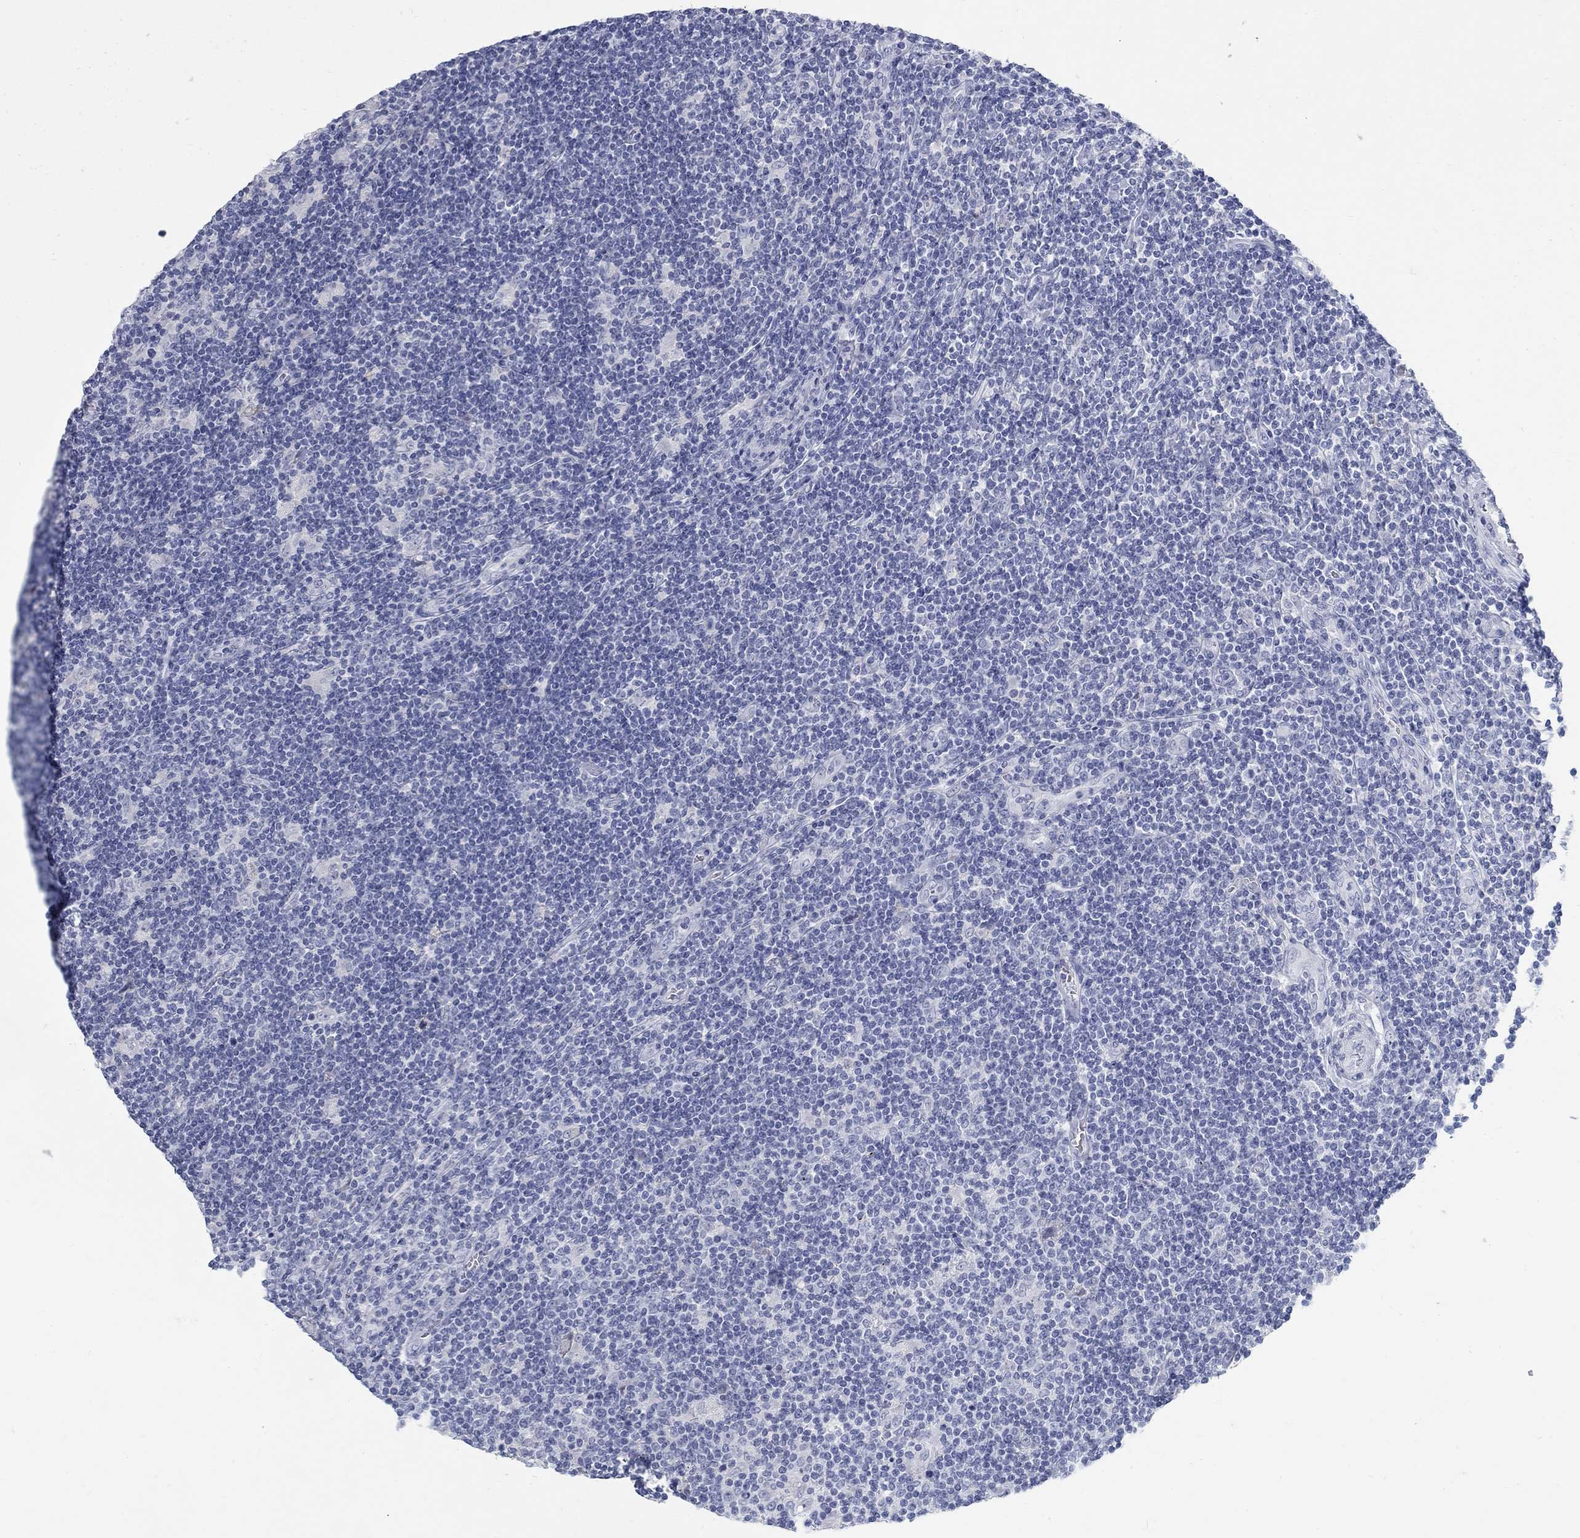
{"staining": {"intensity": "negative", "quantity": "none", "location": "none"}, "tissue": "lymphoma", "cell_type": "Tumor cells", "image_type": "cancer", "snomed": [{"axis": "morphology", "description": "Hodgkin's disease, NOS"}, {"axis": "topography", "description": "Lymph node"}], "caption": "A photomicrograph of human Hodgkin's disease is negative for staining in tumor cells.", "gene": "RFTN2", "patient": {"sex": "male", "age": 40}}